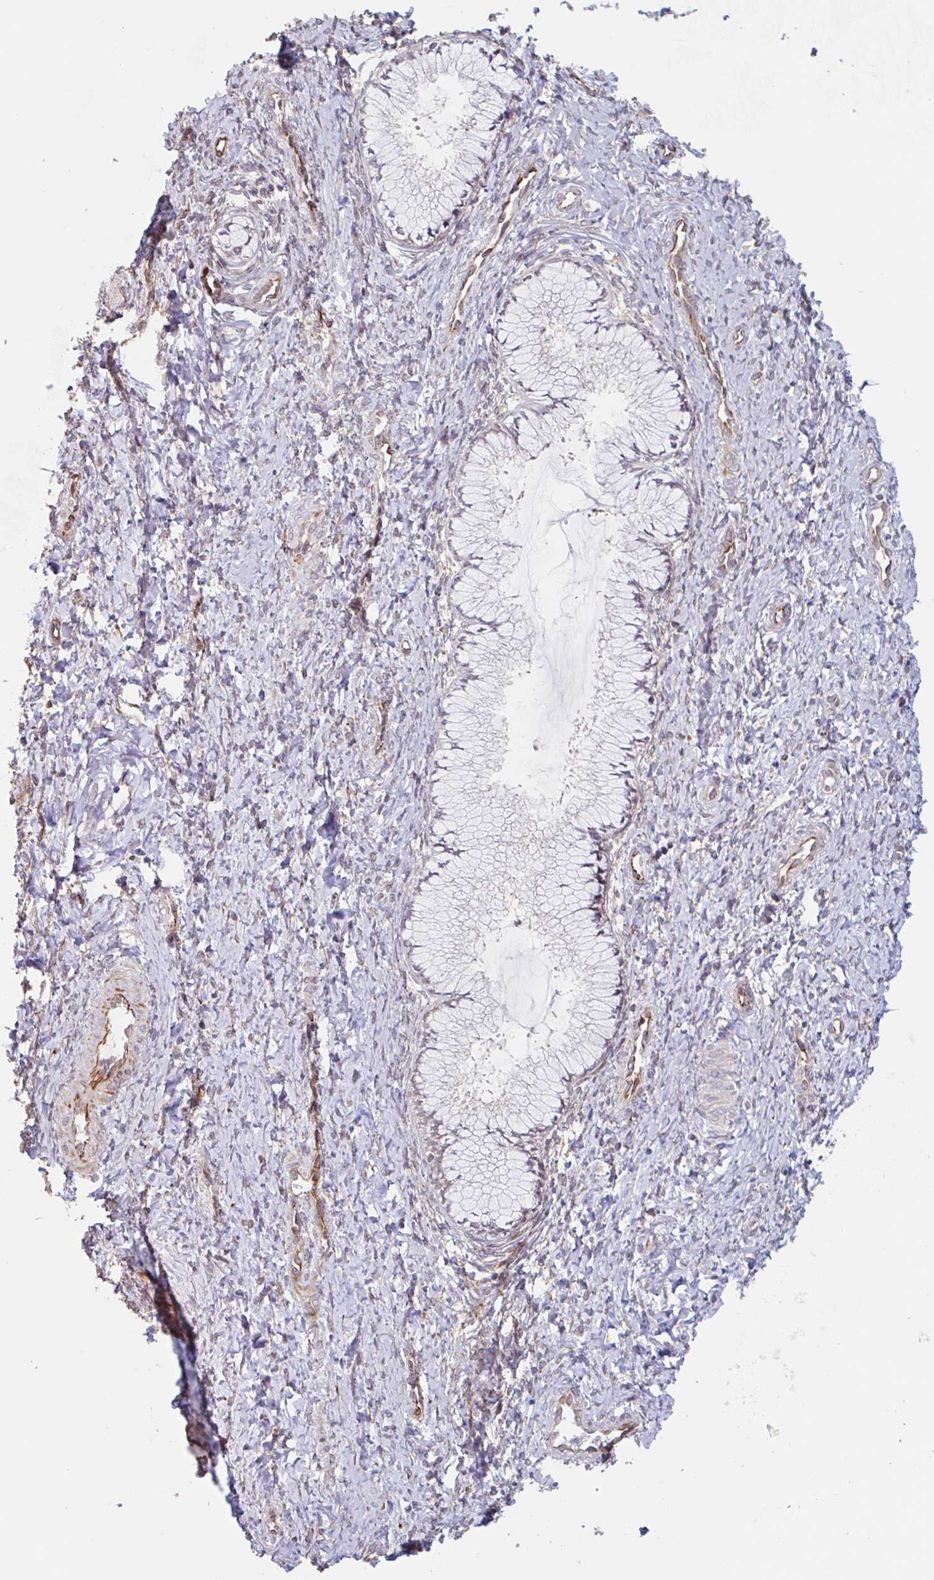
{"staining": {"intensity": "negative", "quantity": "none", "location": "none"}, "tissue": "cervix", "cell_type": "Glandular cells", "image_type": "normal", "snomed": [{"axis": "morphology", "description": "Normal tissue, NOS"}, {"axis": "topography", "description": "Cervix"}], "caption": "Glandular cells are negative for brown protein staining in unremarkable cervix. The staining is performed using DAB brown chromogen with nuclei counter-stained in using hematoxylin.", "gene": "NUB1", "patient": {"sex": "female", "age": 37}}